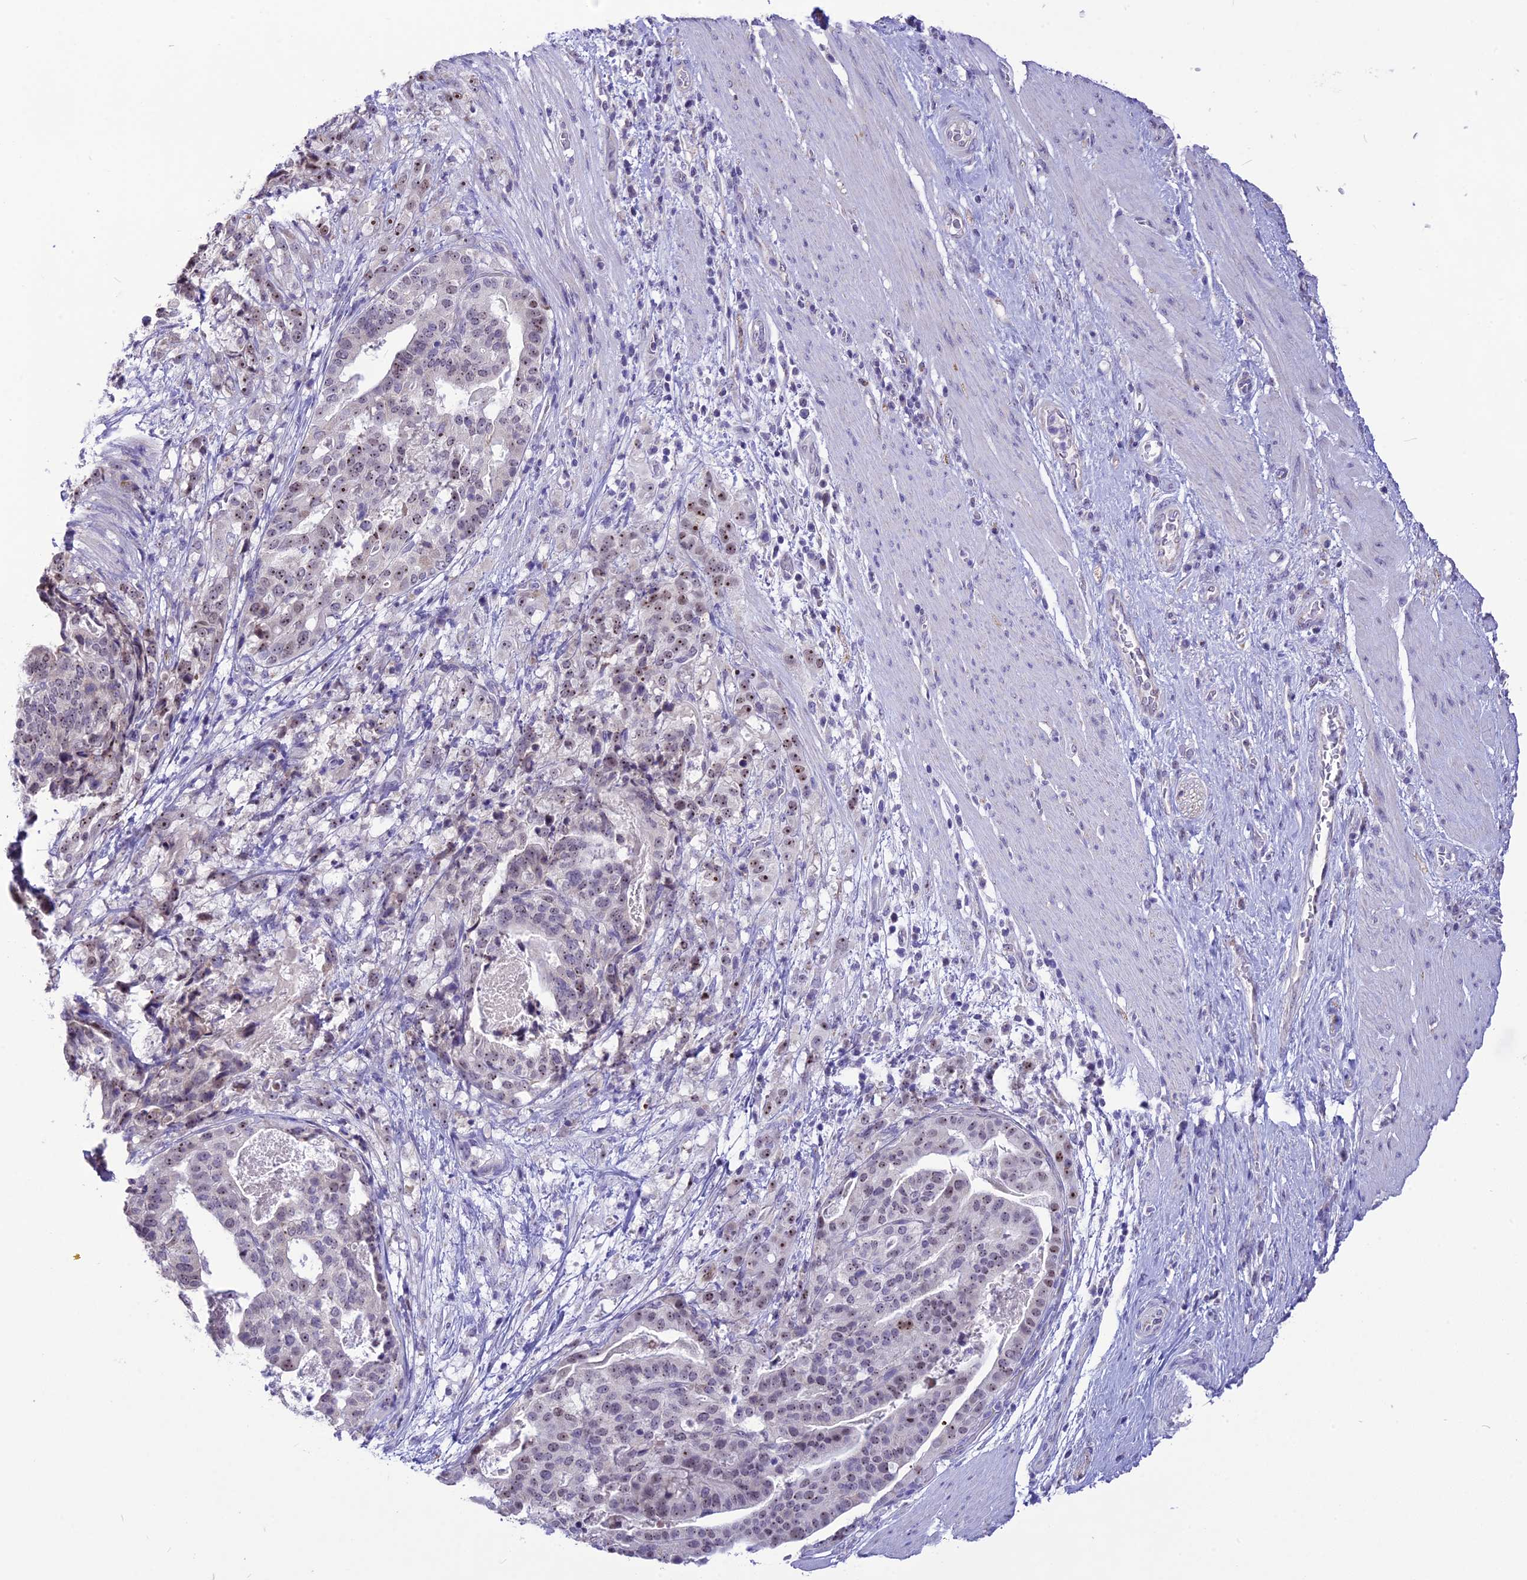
{"staining": {"intensity": "moderate", "quantity": "<25%", "location": "nuclear"}, "tissue": "stomach cancer", "cell_type": "Tumor cells", "image_type": "cancer", "snomed": [{"axis": "morphology", "description": "Adenocarcinoma, NOS"}, {"axis": "topography", "description": "Stomach"}], "caption": "Human stomach cancer (adenocarcinoma) stained with a protein marker displays moderate staining in tumor cells.", "gene": "CMSS1", "patient": {"sex": "male", "age": 48}}